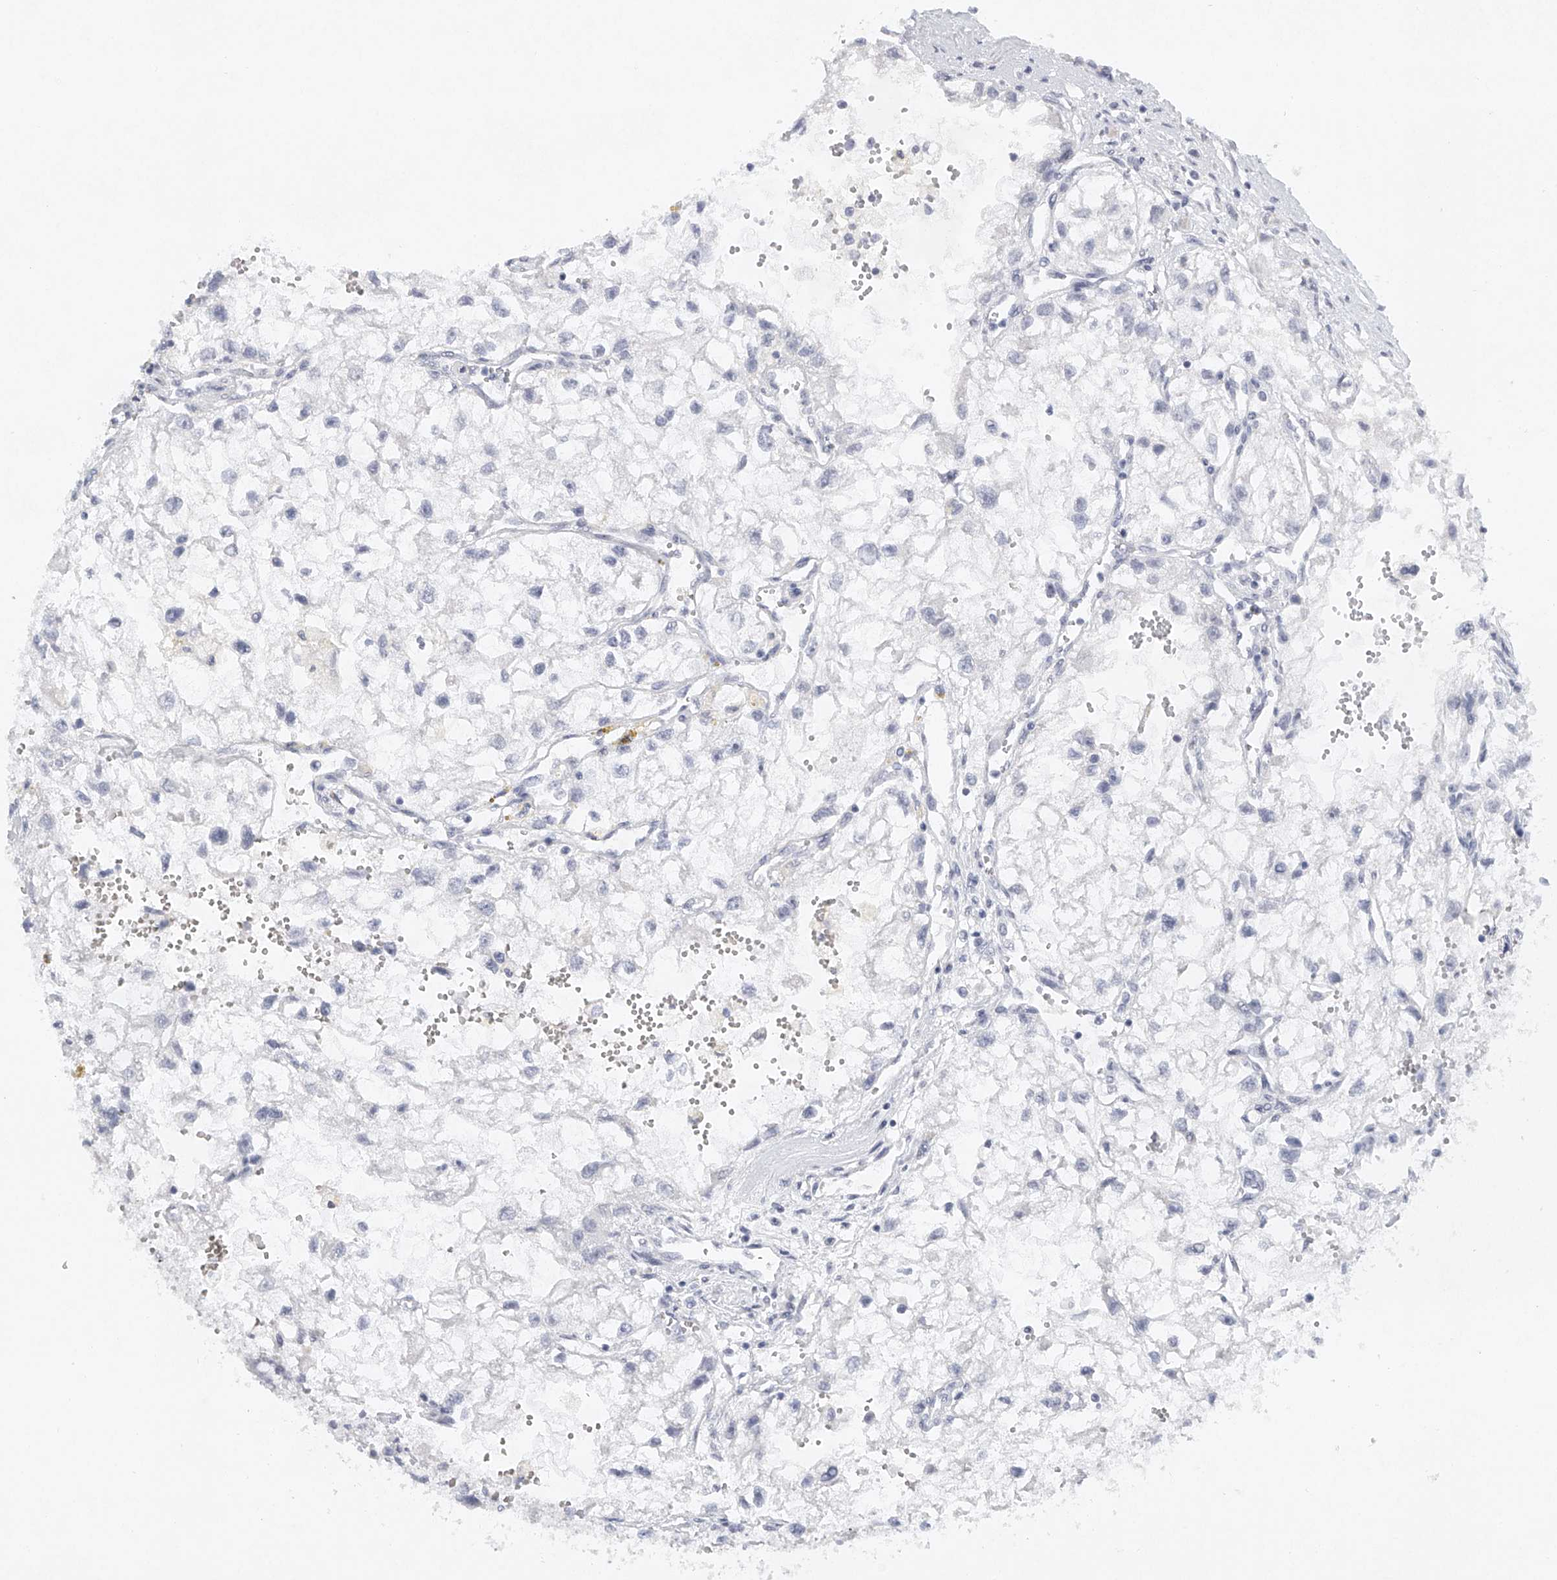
{"staining": {"intensity": "negative", "quantity": "none", "location": "none"}, "tissue": "renal cancer", "cell_type": "Tumor cells", "image_type": "cancer", "snomed": [{"axis": "morphology", "description": "Adenocarcinoma, NOS"}, {"axis": "topography", "description": "Kidney"}], "caption": "Tumor cells show no significant positivity in renal cancer.", "gene": "FAT2", "patient": {"sex": "female", "age": 70}}